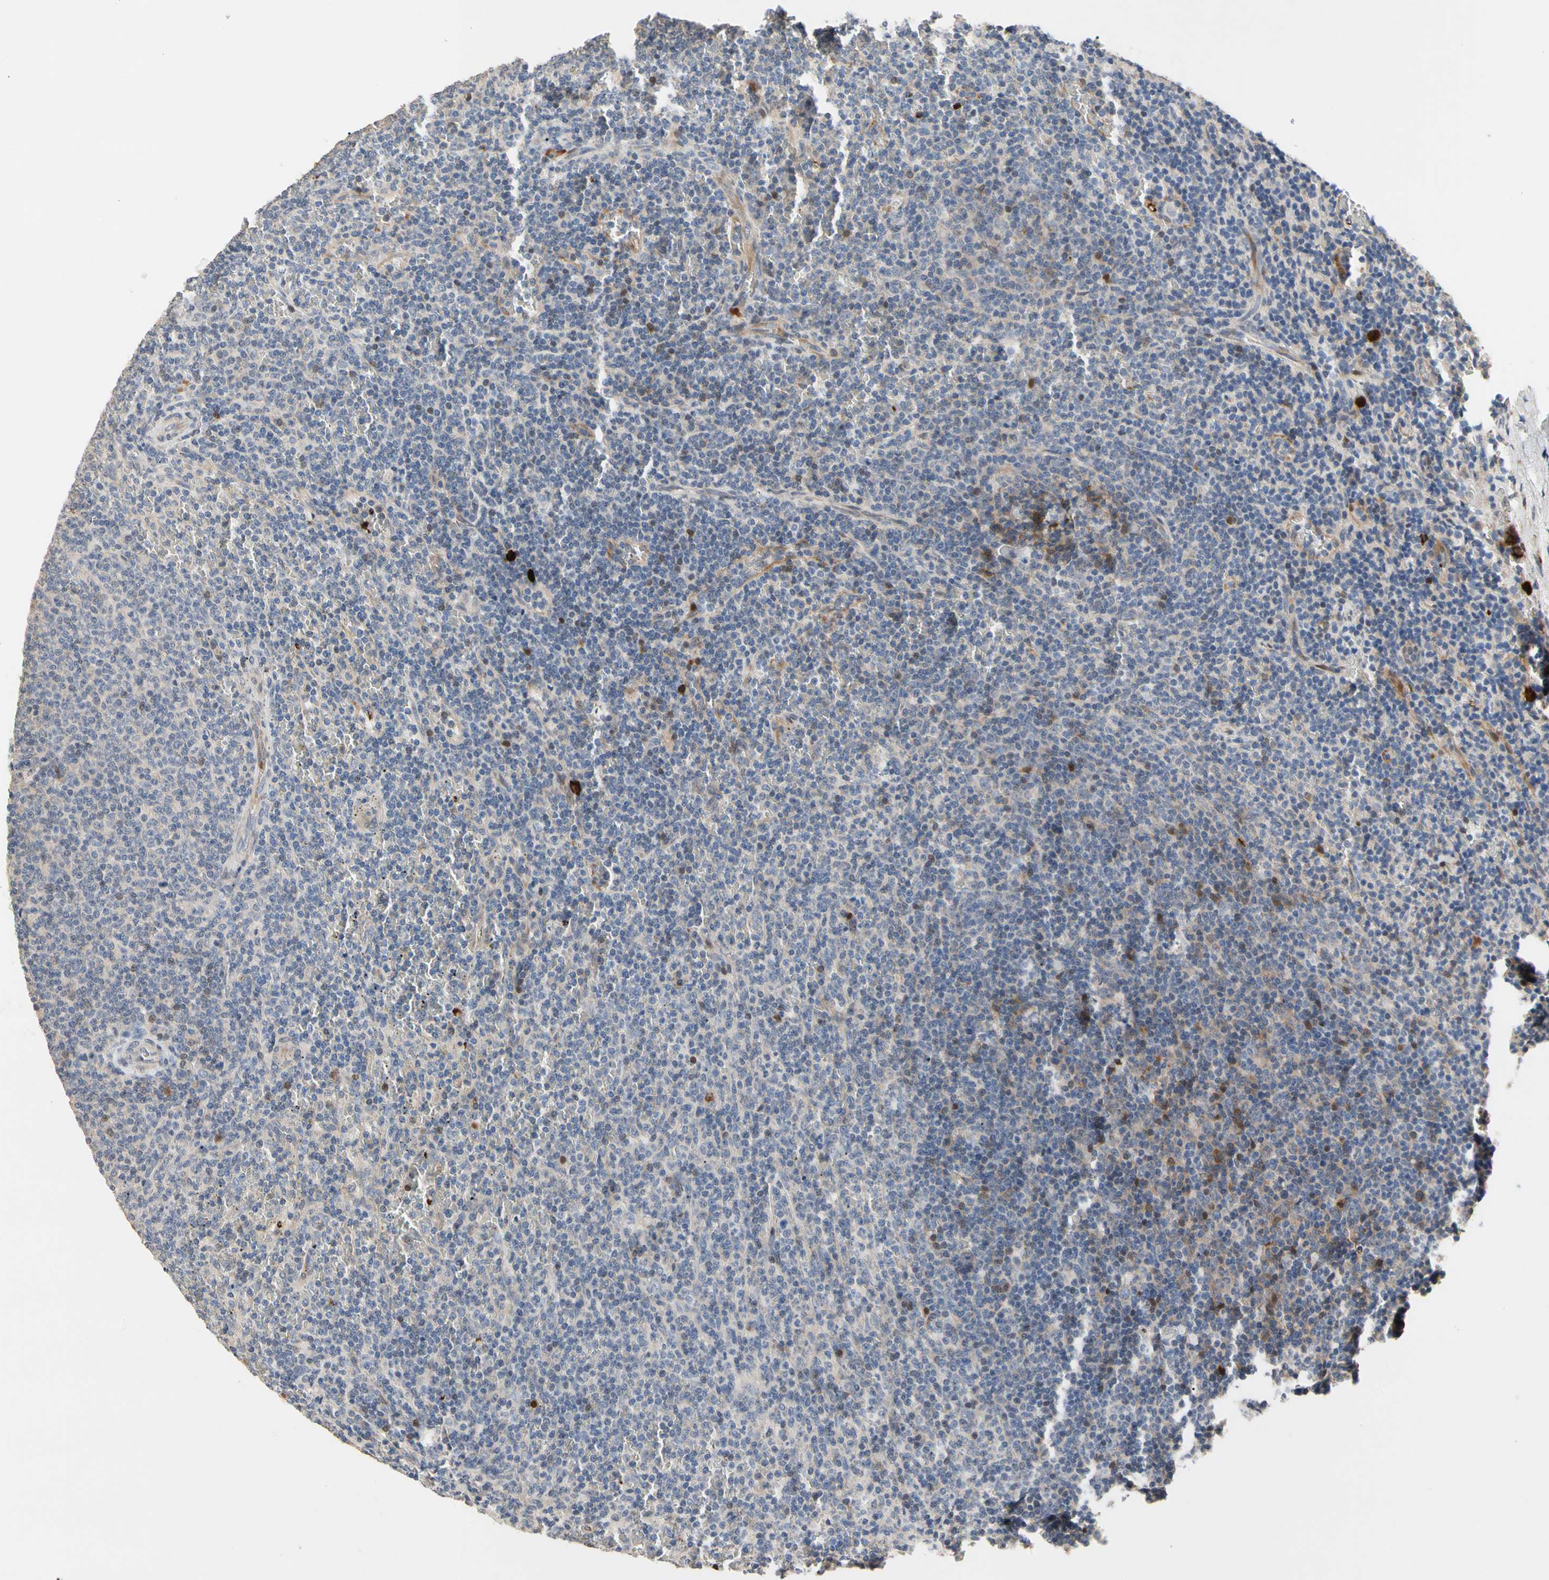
{"staining": {"intensity": "negative", "quantity": "none", "location": "none"}, "tissue": "lymphoma", "cell_type": "Tumor cells", "image_type": "cancer", "snomed": [{"axis": "morphology", "description": "Malignant lymphoma, non-Hodgkin's type, Low grade"}, {"axis": "topography", "description": "Spleen"}], "caption": "DAB immunohistochemical staining of lymphoma exhibits no significant expression in tumor cells.", "gene": "HMGCR", "patient": {"sex": "female", "age": 50}}